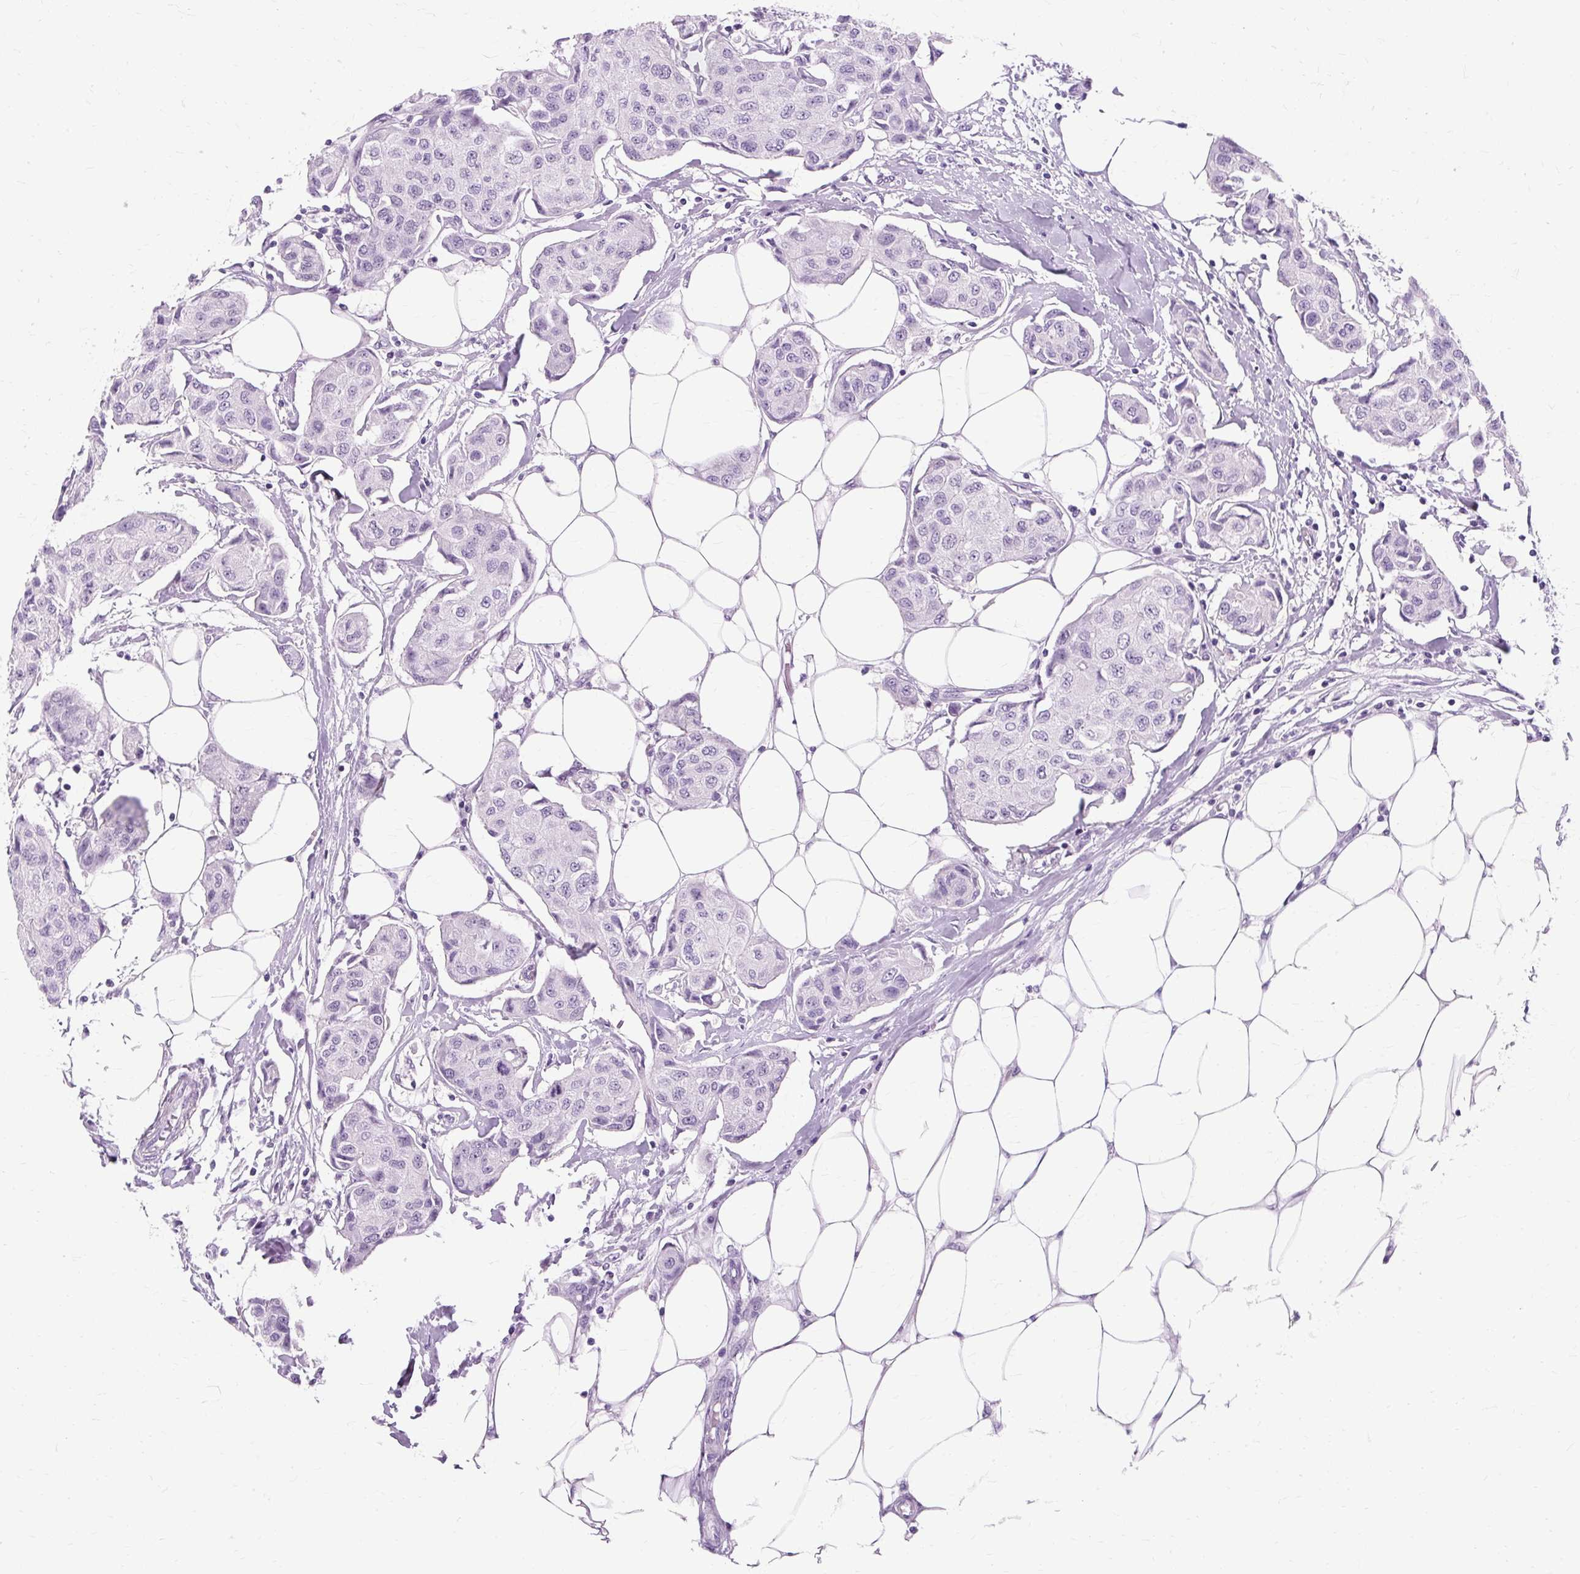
{"staining": {"intensity": "negative", "quantity": "none", "location": "none"}, "tissue": "breast cancer", "cell_type": "Tumor cells", "image_type": "cancer", "snomed": [{"axis": "morphology", "description": "Duct carcinoma"}, {"axis": "topography", "description": "Breast"}, {"axis": "topography", "description": "Lymph node"}], "caption": "A high-resolution histopathology image shows immunohistochemistry (IHC) staining of breast cancer (invasive ductal carcinoma), which exhibits no significant staining in tumor cells.", "gene": "RYBP", "patient": {"sex": "female", "age": 80}}